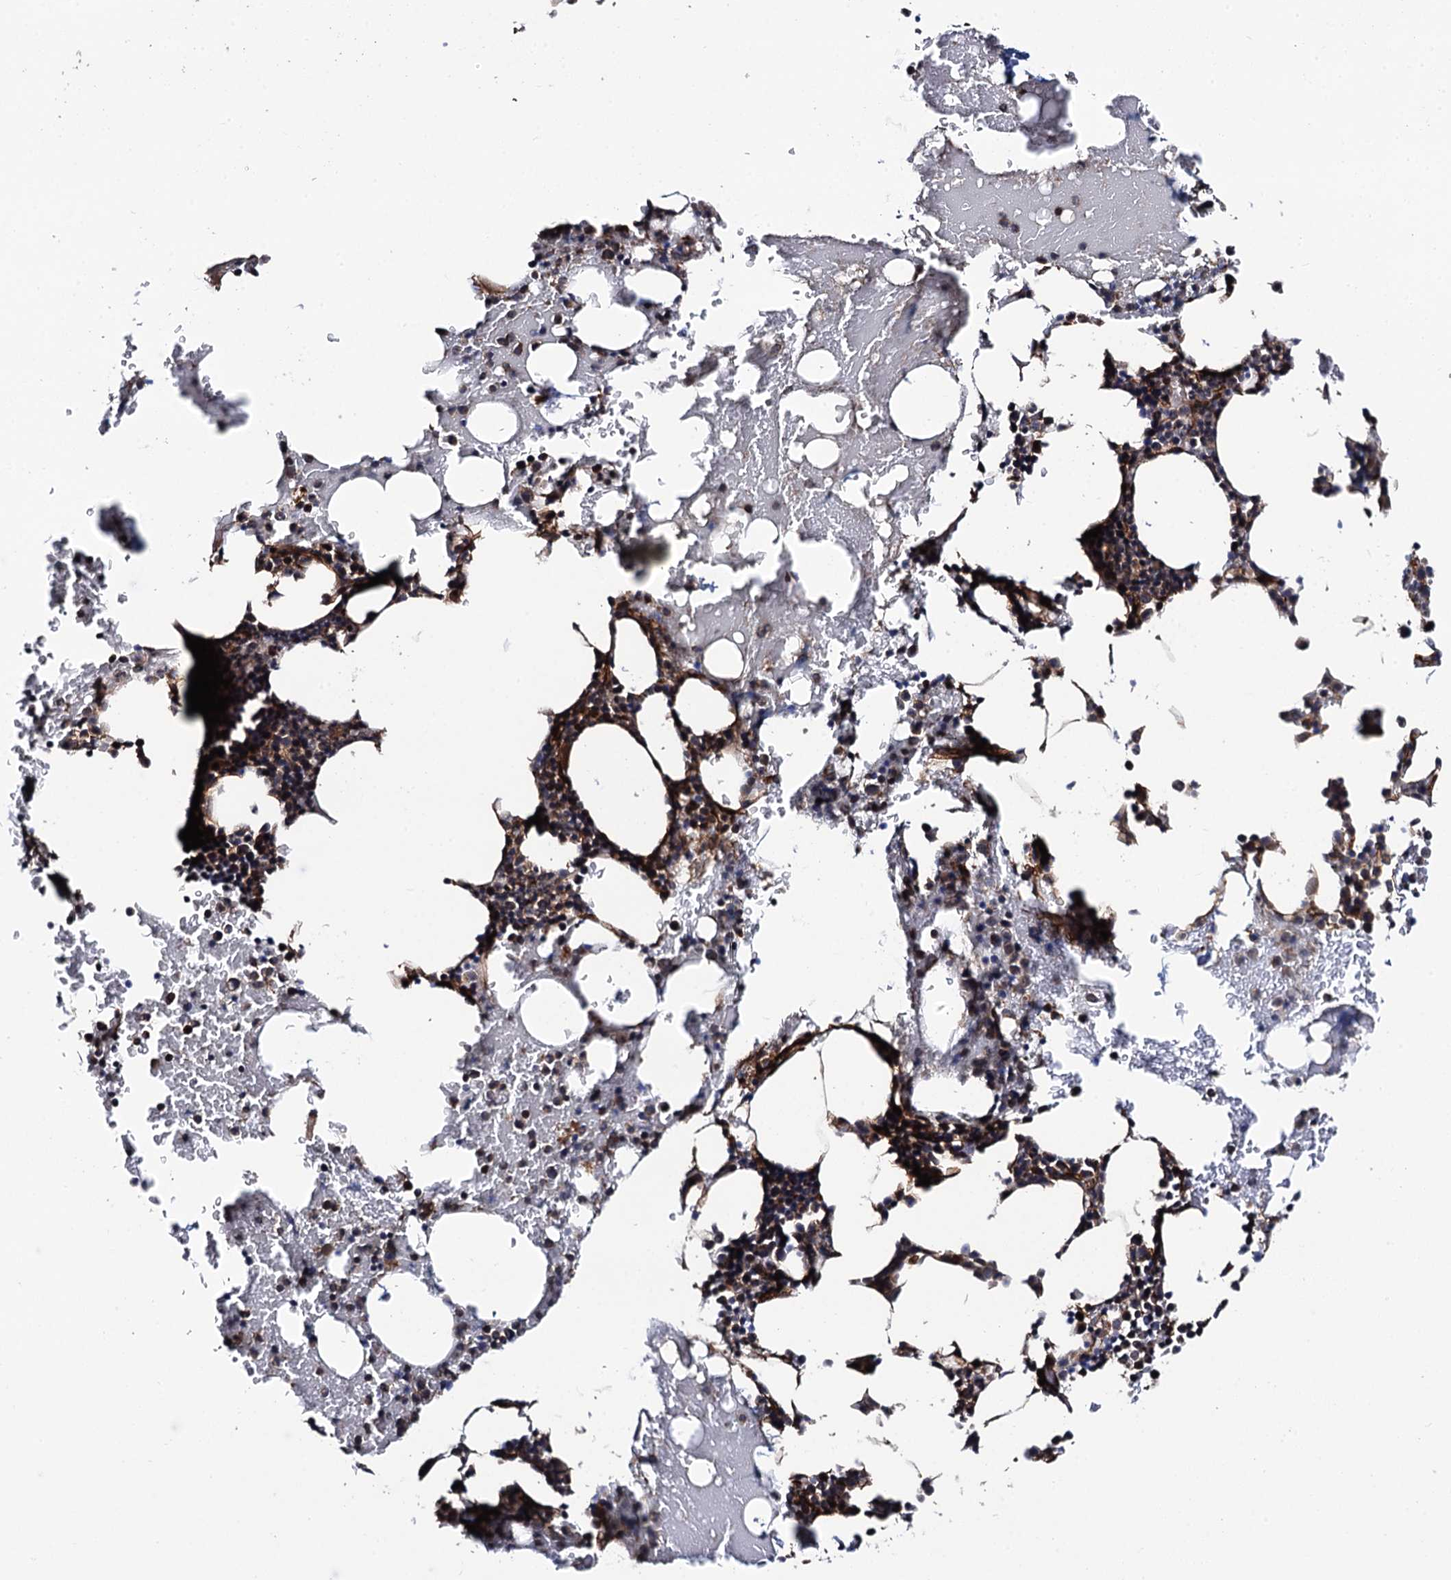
{"staining": {"intensity": "moderate", "quantity": "25%-75%", "location": "cytoplasmic/membranous"}, "tissue": "bone marrow", "cell_type": "Hematopoietic cells", "image_type": "normal", "snomed": [{"axis": "morphology", "description": "Normal tissue, NOS"}, {"axis": "morphology", "description": "Inflammation, NOS"}, {"axis": "topography", "description": "Bone marrow"}], "caption": "Immunohistochemical staining of normal bone marrow reveals moderate cytoplasmic/membranous protein expression in approximately 25%-75% of hematopoietic cells. Ihc stains the protein in brown and the nuclei are stained blue.", "gene": "FSIP1", "patient": {"sex": "male", "age": 41}}